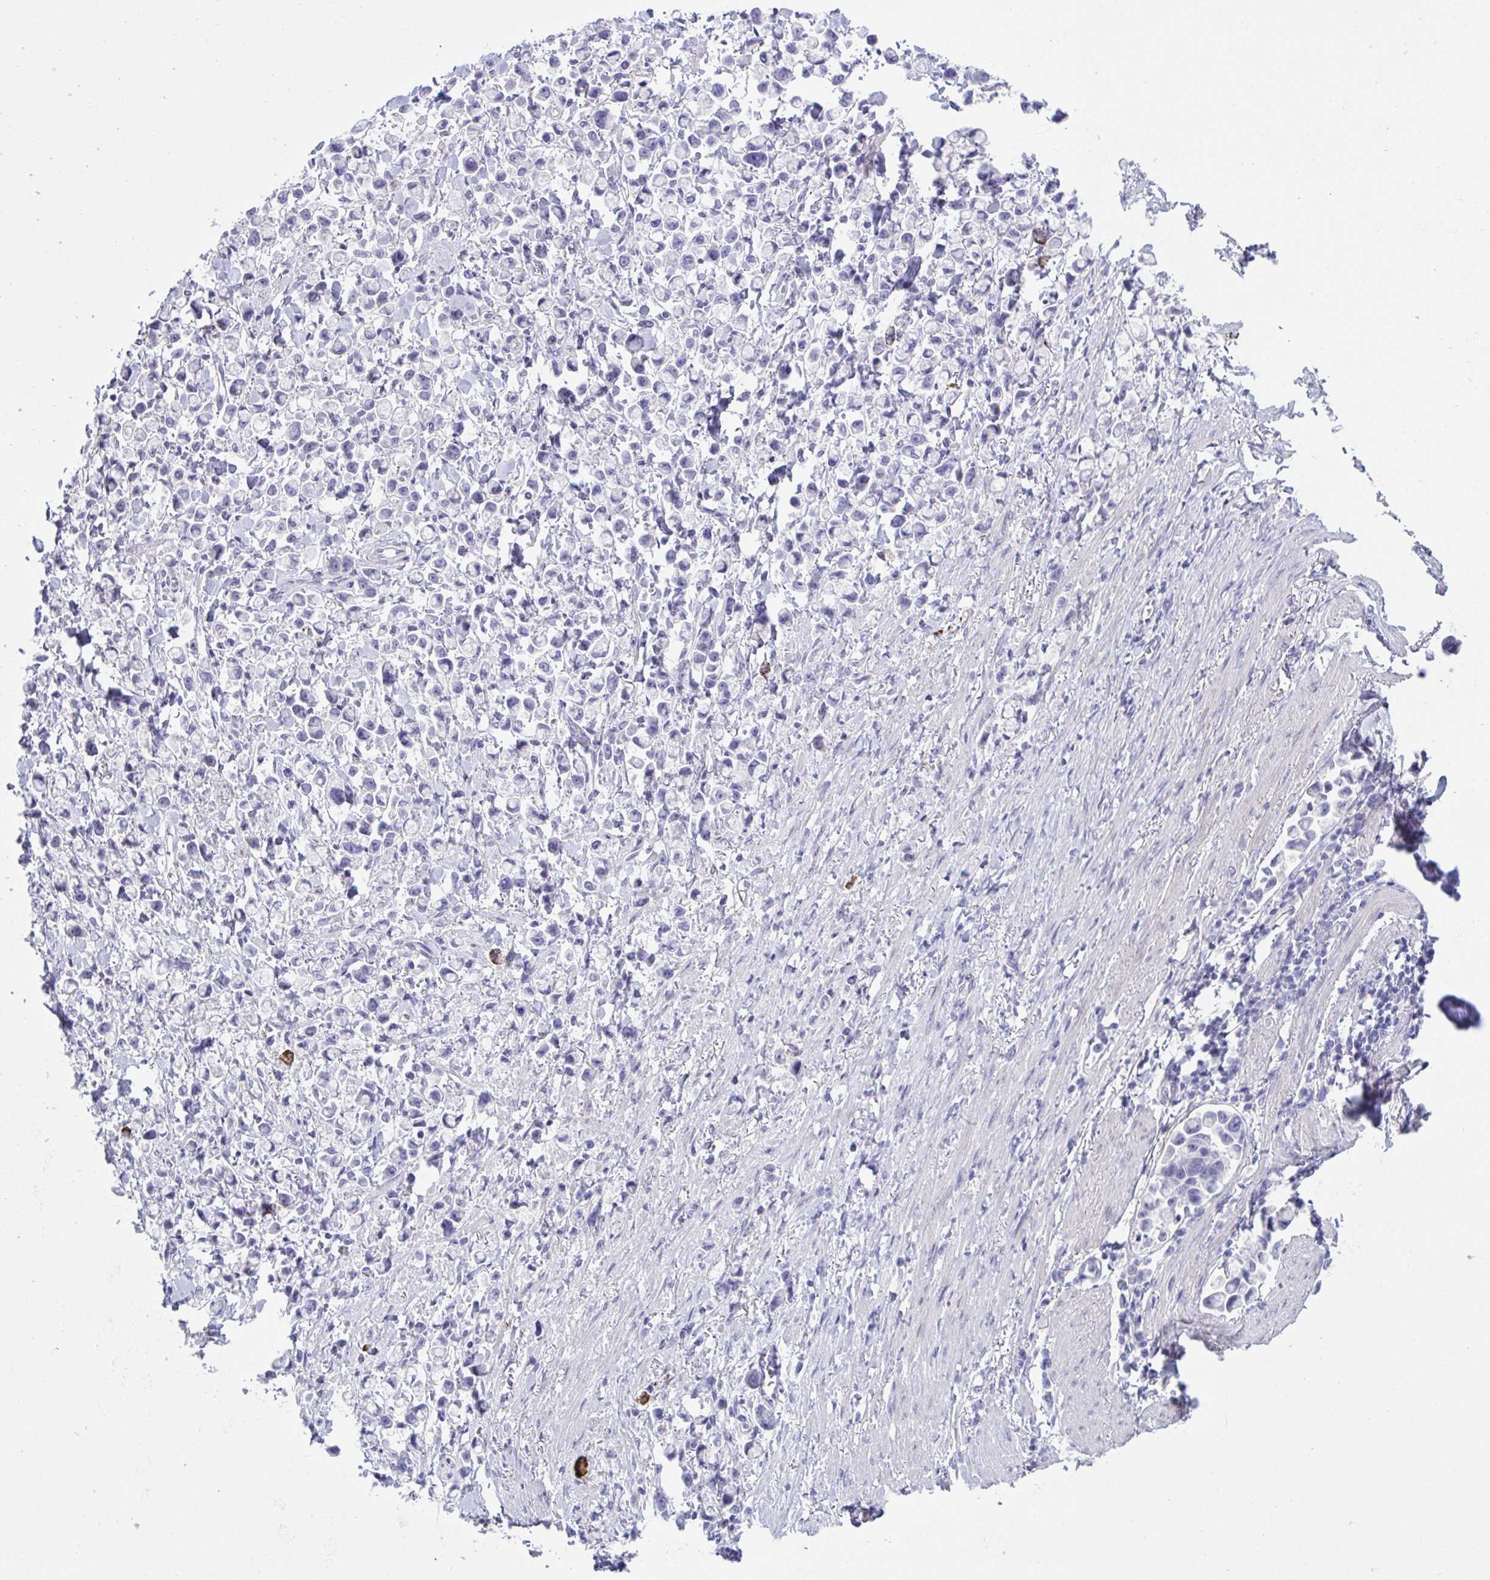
{"staining": {"intensity": "negative", "quantity": "none", "location": "none"}, "tissue": "stomach cancer", "cell_type": "Tumor cells", "image_type": "cancer", "snomed": [{"axis": "morphology", "description": "Adenocarcinoma, NOS"}, {"axis": "topography", "description": "Stomach"}], "caption": "There is no significant staining in tumor cells of stomach cancer (adenocarcinoma).", "gene": "ATP6V0D2", "patient": {"sex": "female", "age": 81}}